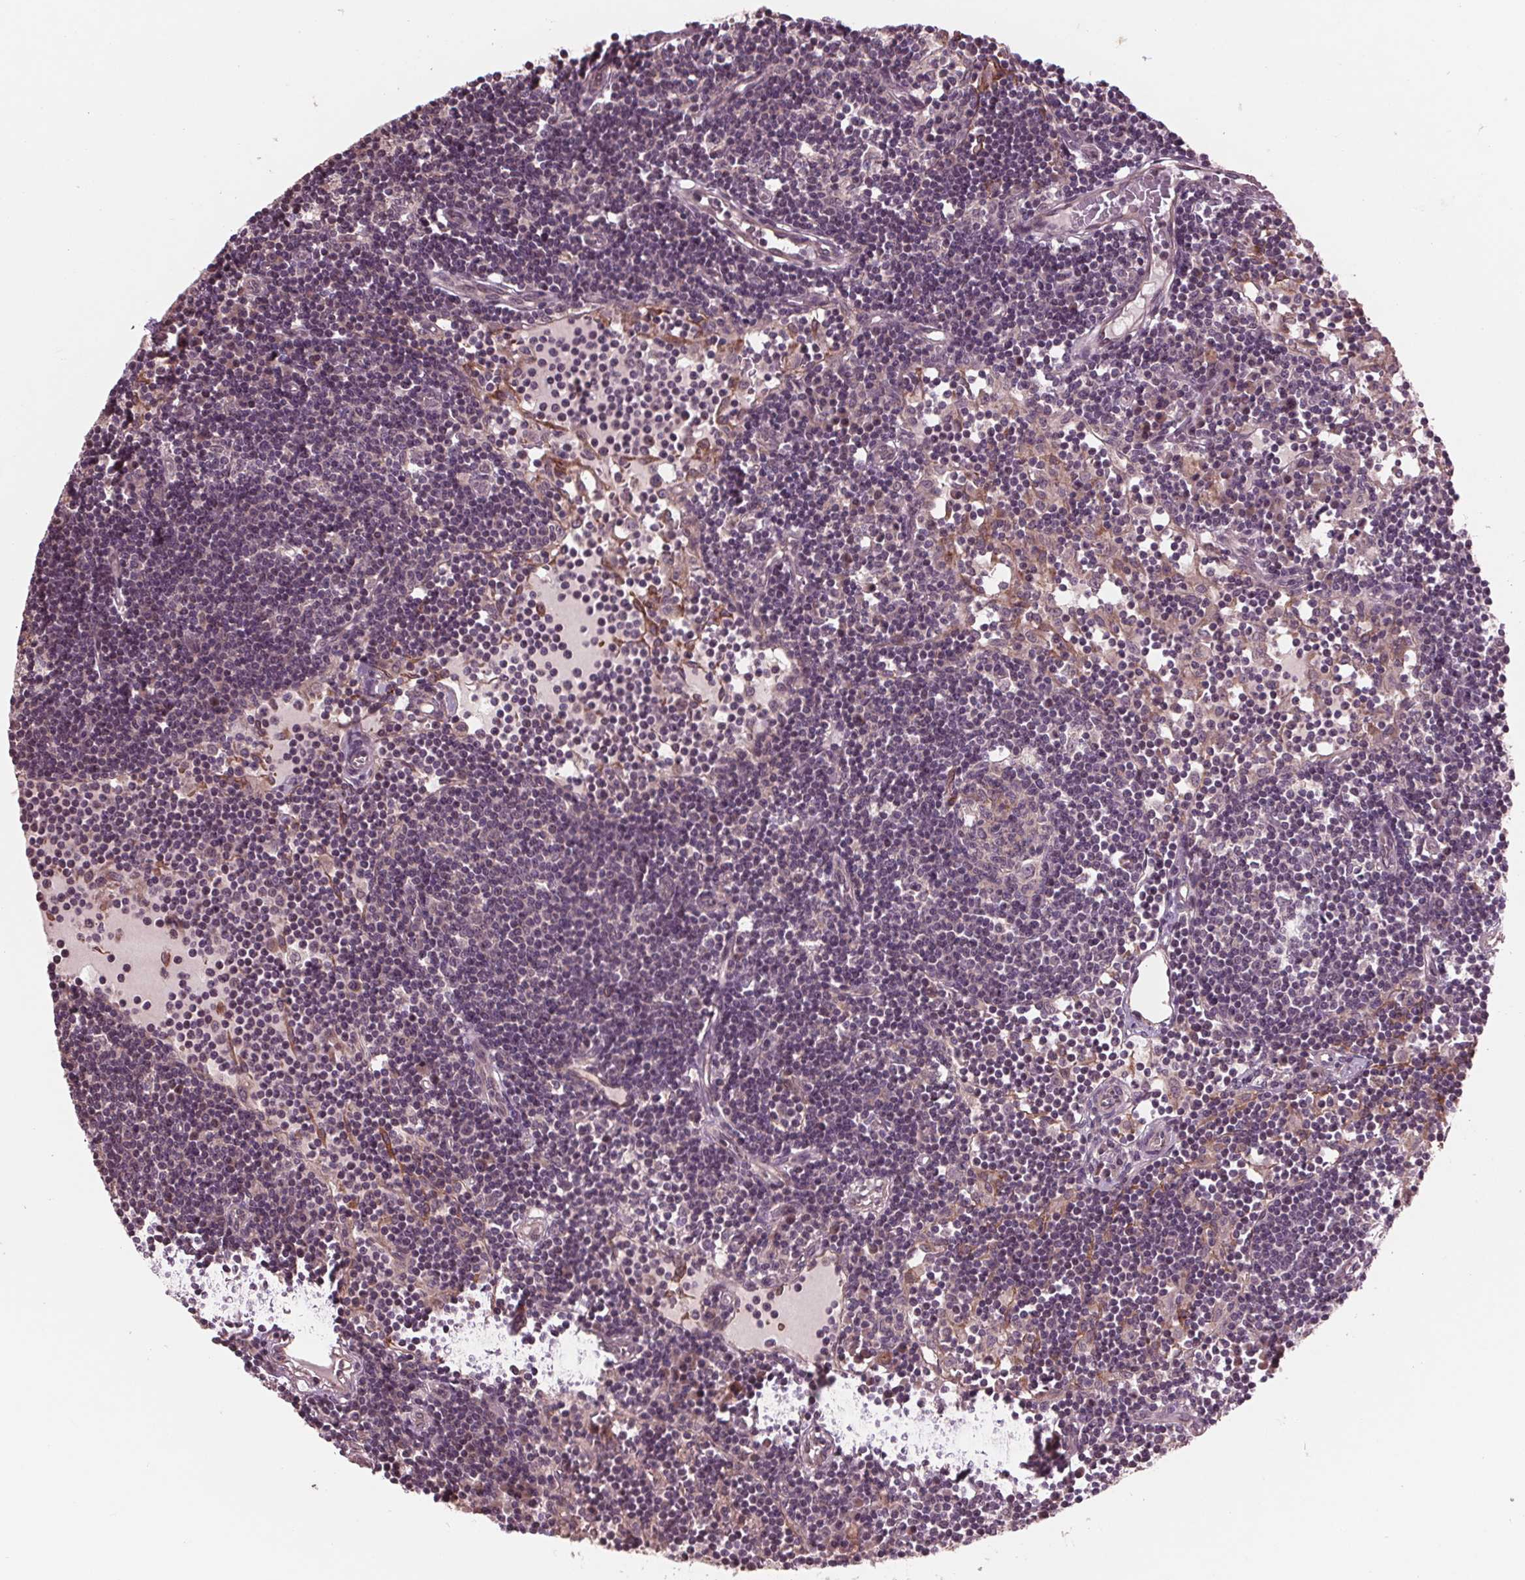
{"staining": {"intensity": "weak", "quantity": "<25%", "location": "cytoplasmic/membranous"}, "tissue": "lymph node", "cell_type": "Germinal center cells", "image_type": "normal", "snomed": [{"axis": "morphology", "description": "Normal tissue, NOS"}, {"axis": "topography", "description": "Lymph node"}], "caption": "This is a histopathology image of immunohistochemistry staining of unremarkable lymph node, which shows no positivity in germinal center cells. (DAB (3,3'-diaminobenzidine) immunohistochemistry (IHC) visualized using brightfield microscopy, high magnification).", "gene": "MAPK8", "patient": {"sex": "female", "age": 72}}